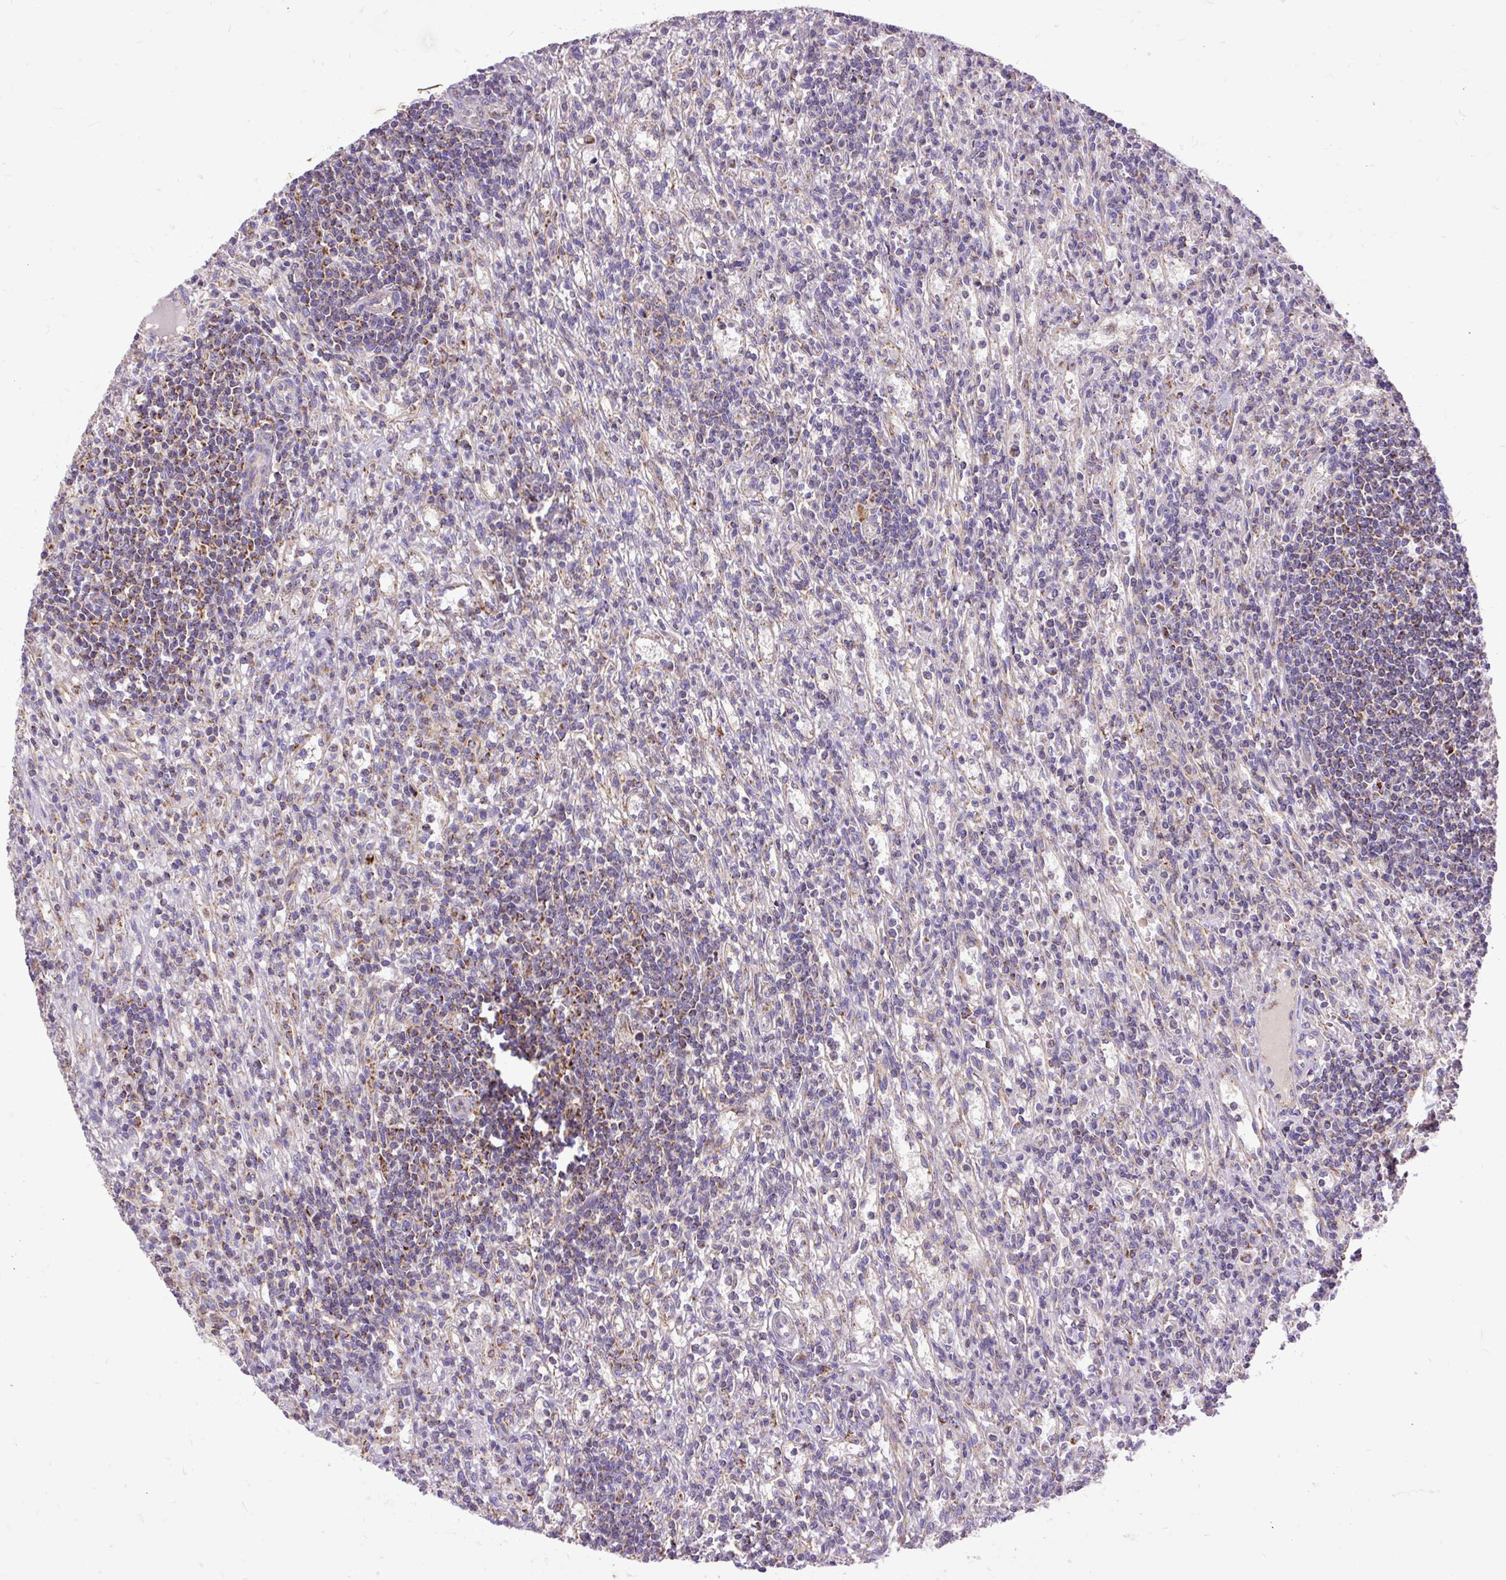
{"staining": {"intensity": "moderate", "quantity": "<25%", "location": "cytoplasmic/membranous"}, "tissue": "lymphoma", "cell_type": "Tumor cells", "image_type": "cancer", "snomed": [{"axis": "morphology", "description": "Malignant lymphoma, non-Hodgkin's type, Low grade"}, {"axis": "topography", "description": "Spleen"}], "caption": "Tumor cells display low levels of moderate cytoplasmic/membranous expression in about <25% of cells in low-grade malignant lymphoma, non-Hodgkin's type. Using DAB (brown) and hematoxylin (blue) stains, captured at high magnification using brightfield microscopy.", "gene": "TOMM40", "patient": {"sex": "male", "age": 76}}